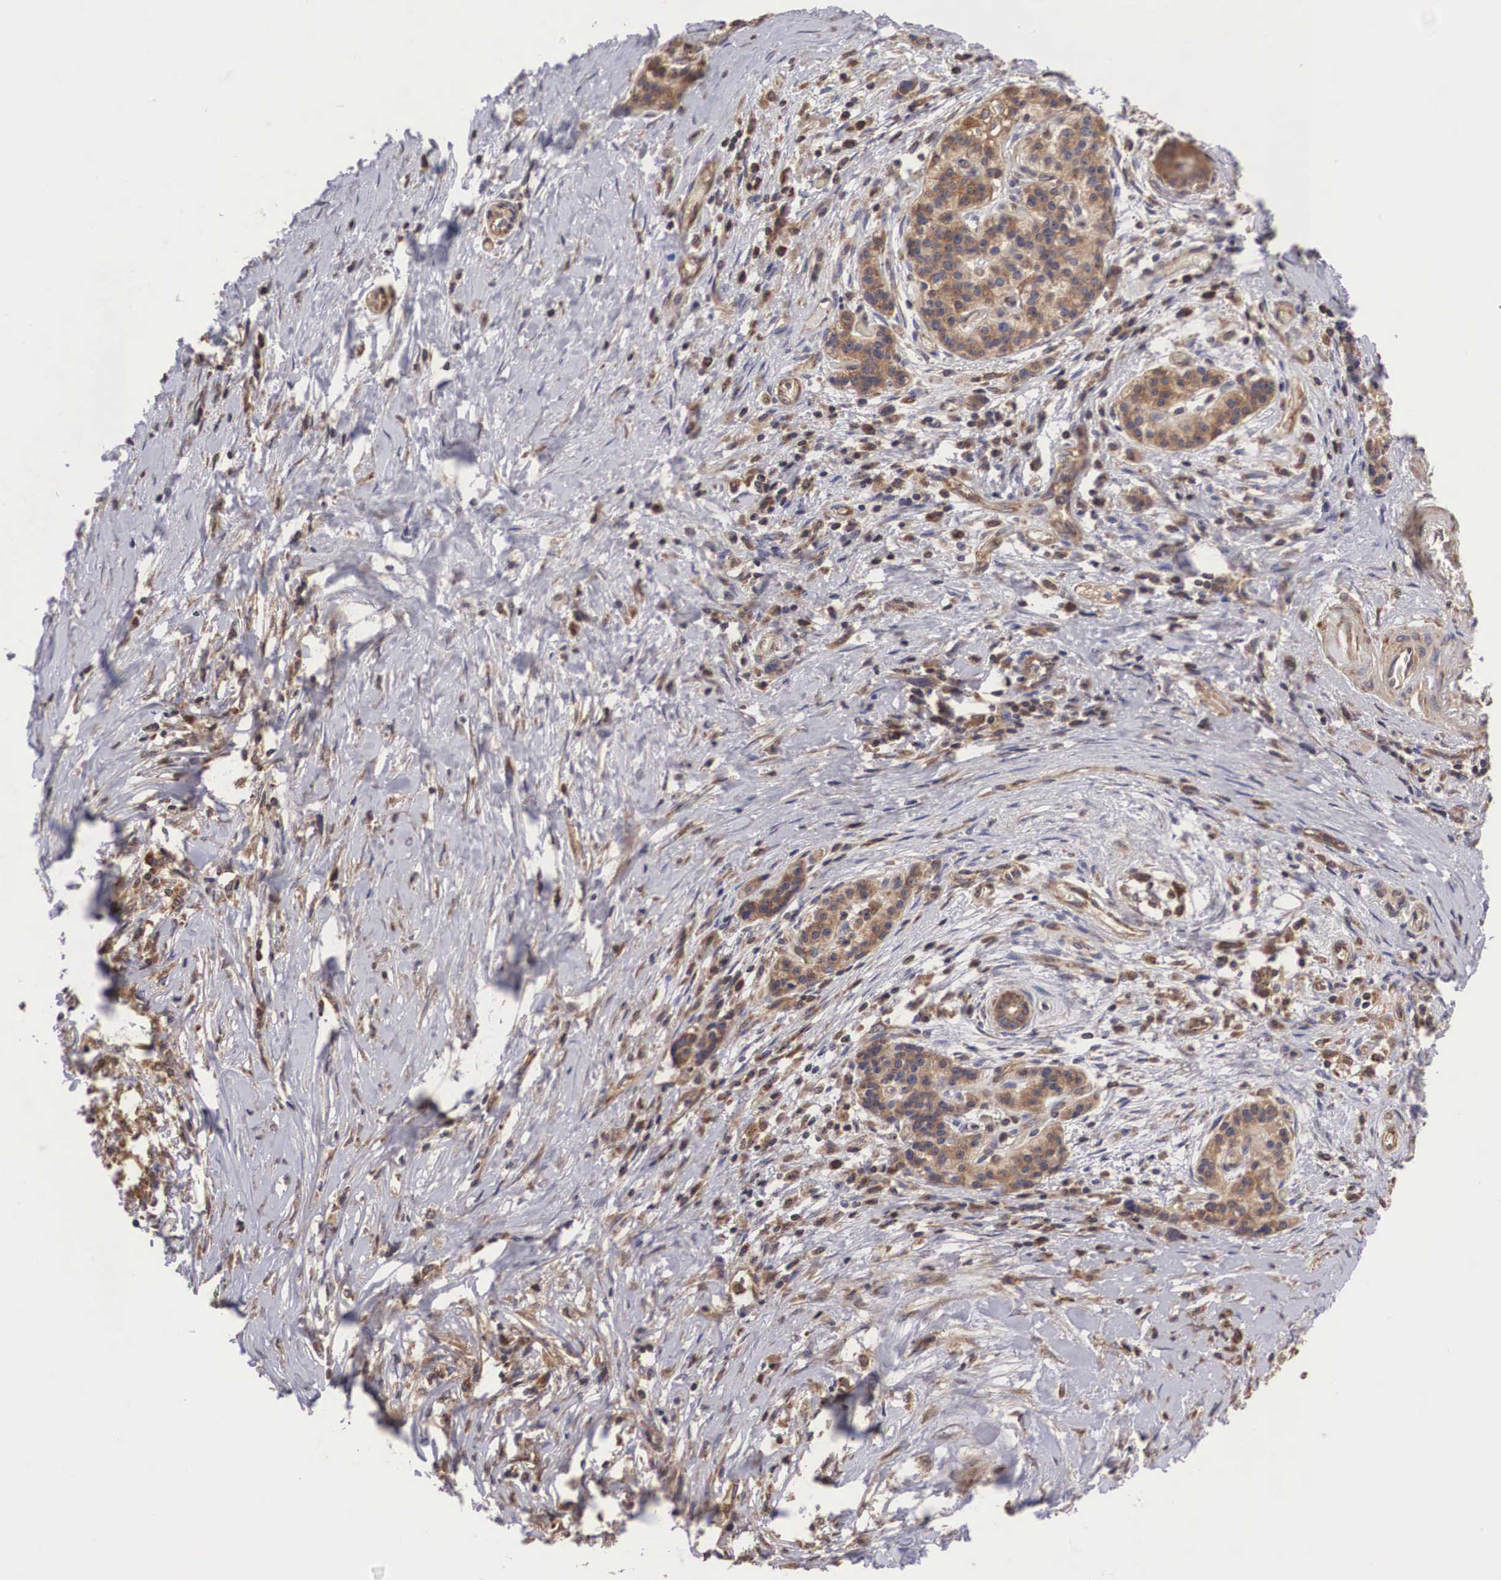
{"staining": {"intensity": "weak", "quantity": ">75%", "location": "cytoplasmic/membranous"}, "tissue": "pancreatic cancer", "cell_type": "Tumor cells", "image_type": "cancer", "snomed": [{"axis": "morphology", "description": "Adenocarcinoma, NOS"}, {"axis": "topography", "description": "Pancreas"}], "caption": "Brown immunohistochemical staining in human pancreatic cancer (adenocarcinoma) displays weak cytoplasmic/membranous positivity in about >75% of tumor cells.", "gene": "DHRS1", "patient": {"sex": "female", "age": 64}}